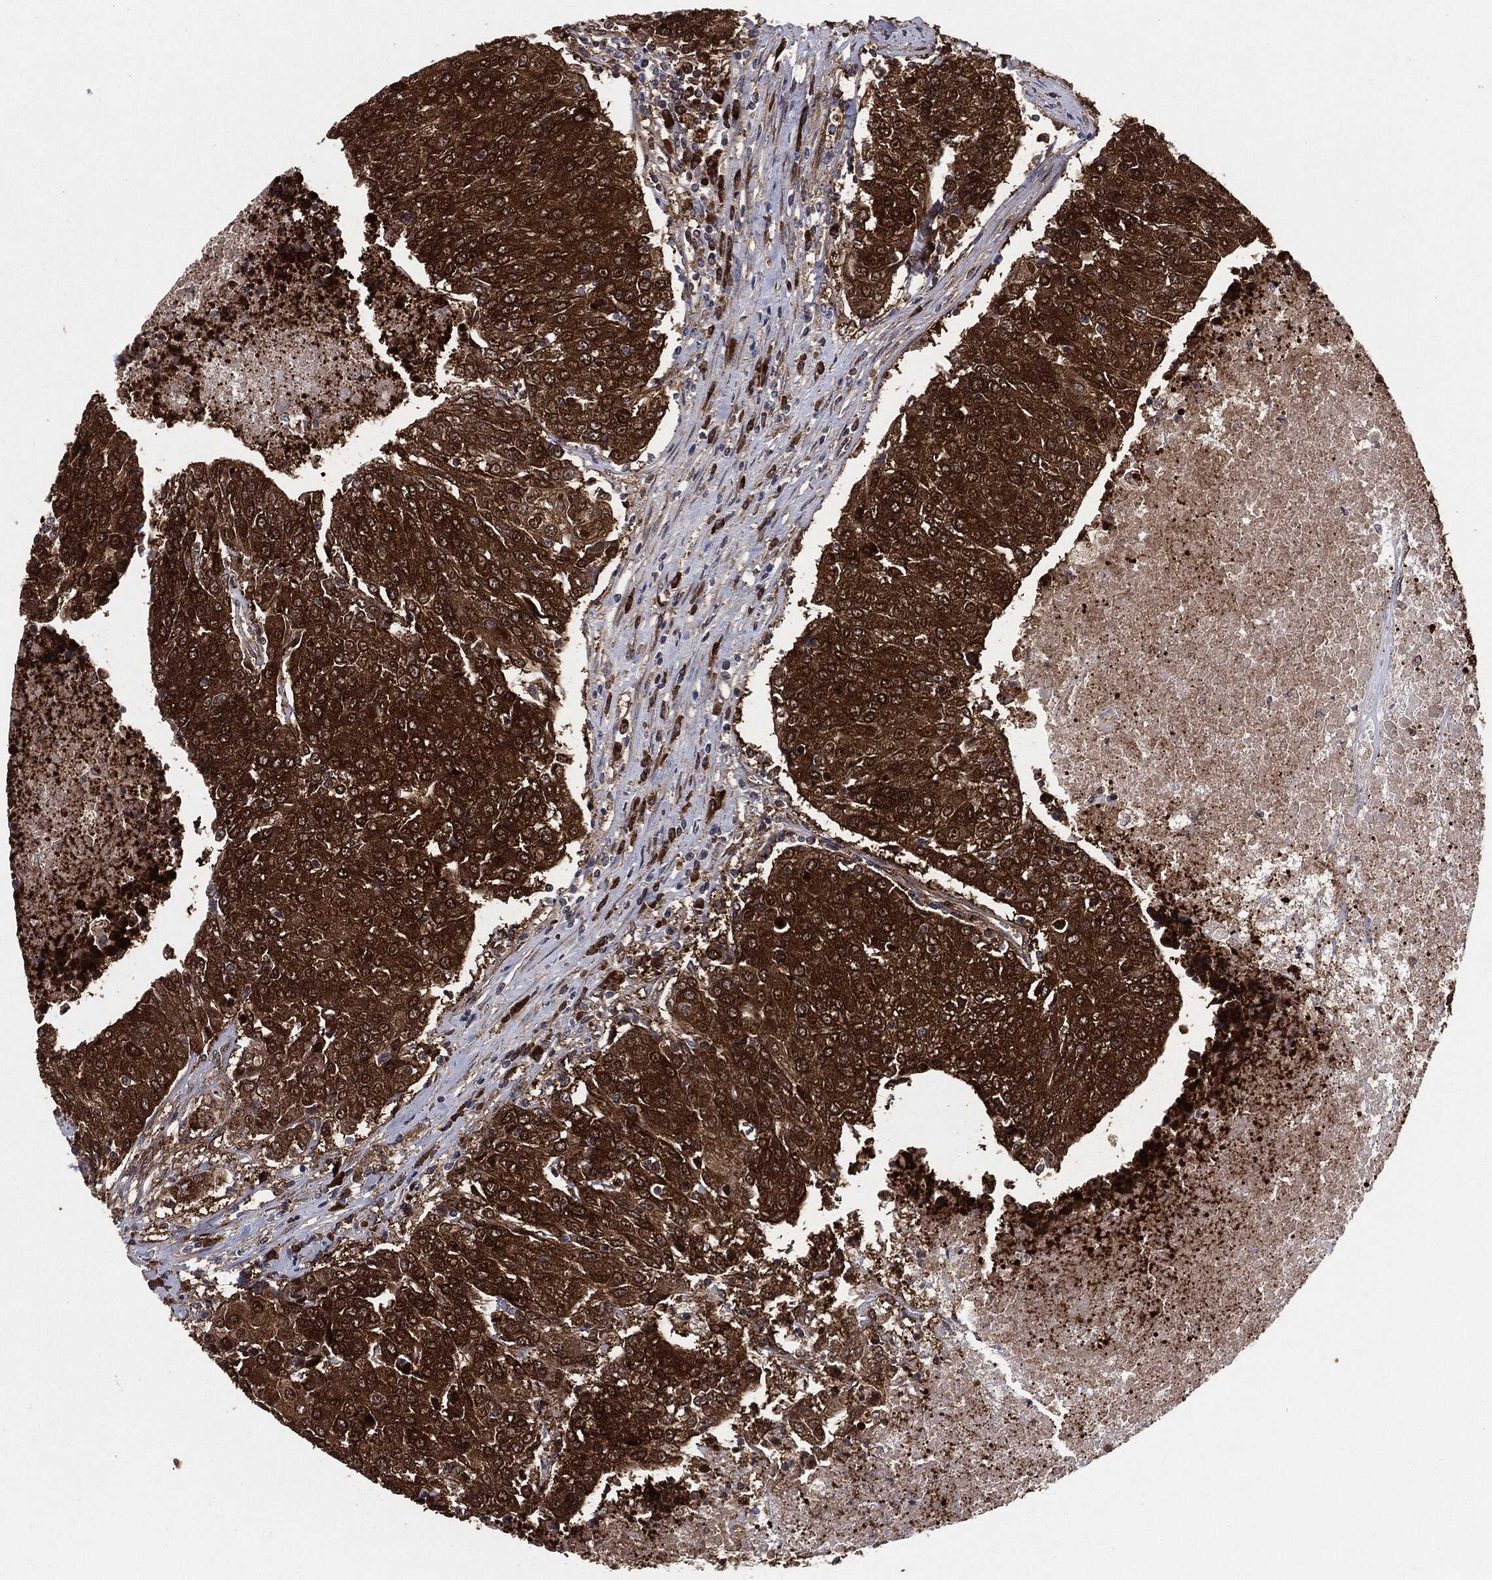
{"staining": {"intensity": "strong", "quantity": ">75%", "location": "cytoplasmic/membranous"}, "tissue": "urothelial cancer", "cell_type": "Tumor cells", "image_type": "cancer", "snomed": [{"axis": "morphology", "description": "Urothelial carcinoma, High grade"}, {"axis": "topography", "description": "Urinary bladder"}], "caption": "Urothelial cancer stained with a protein marker demonstrates strong staining in tumor cells.", "gene": "NME1", "patient": {"sex": "female", "age": 85}}